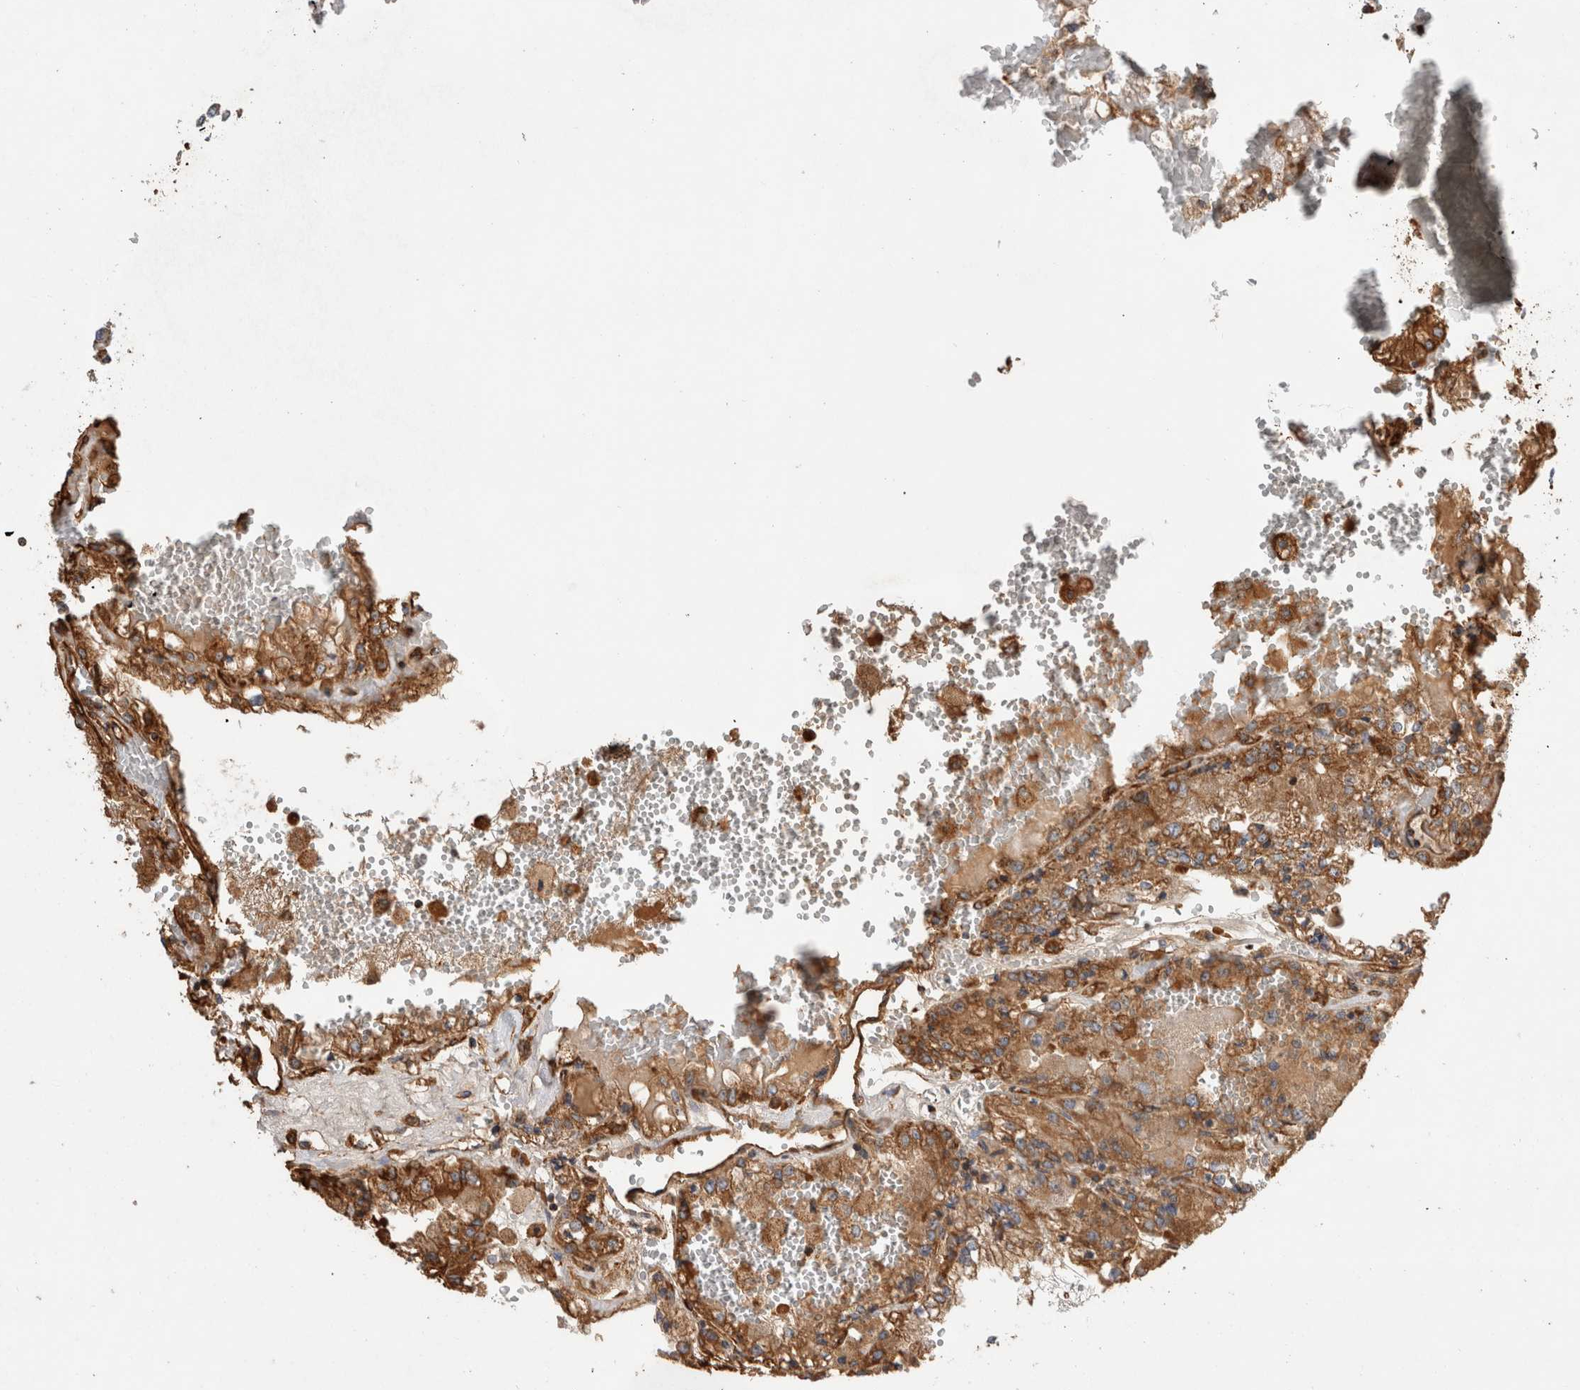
{"staining": {"intensity": "moderate", "quantity": ">75%", "location": "cytoplasmic/membranous"}, "tissue": "renal cancer", "cell_type": "Tumor cells", "image_type": "cancer", "snomed": [{"axis": "morphology", "description": "Adenocarcinoma, NOS"}, {"axis": "topography", "description": "Kidney"}], "caption": "Protein analysis of renal cancer tissue reveals moderate cytoplasmic/membranous expression in about >75% of tumor cells.", "gene": "ZNF397", "patient": {"sex": "female", "age": 56}}